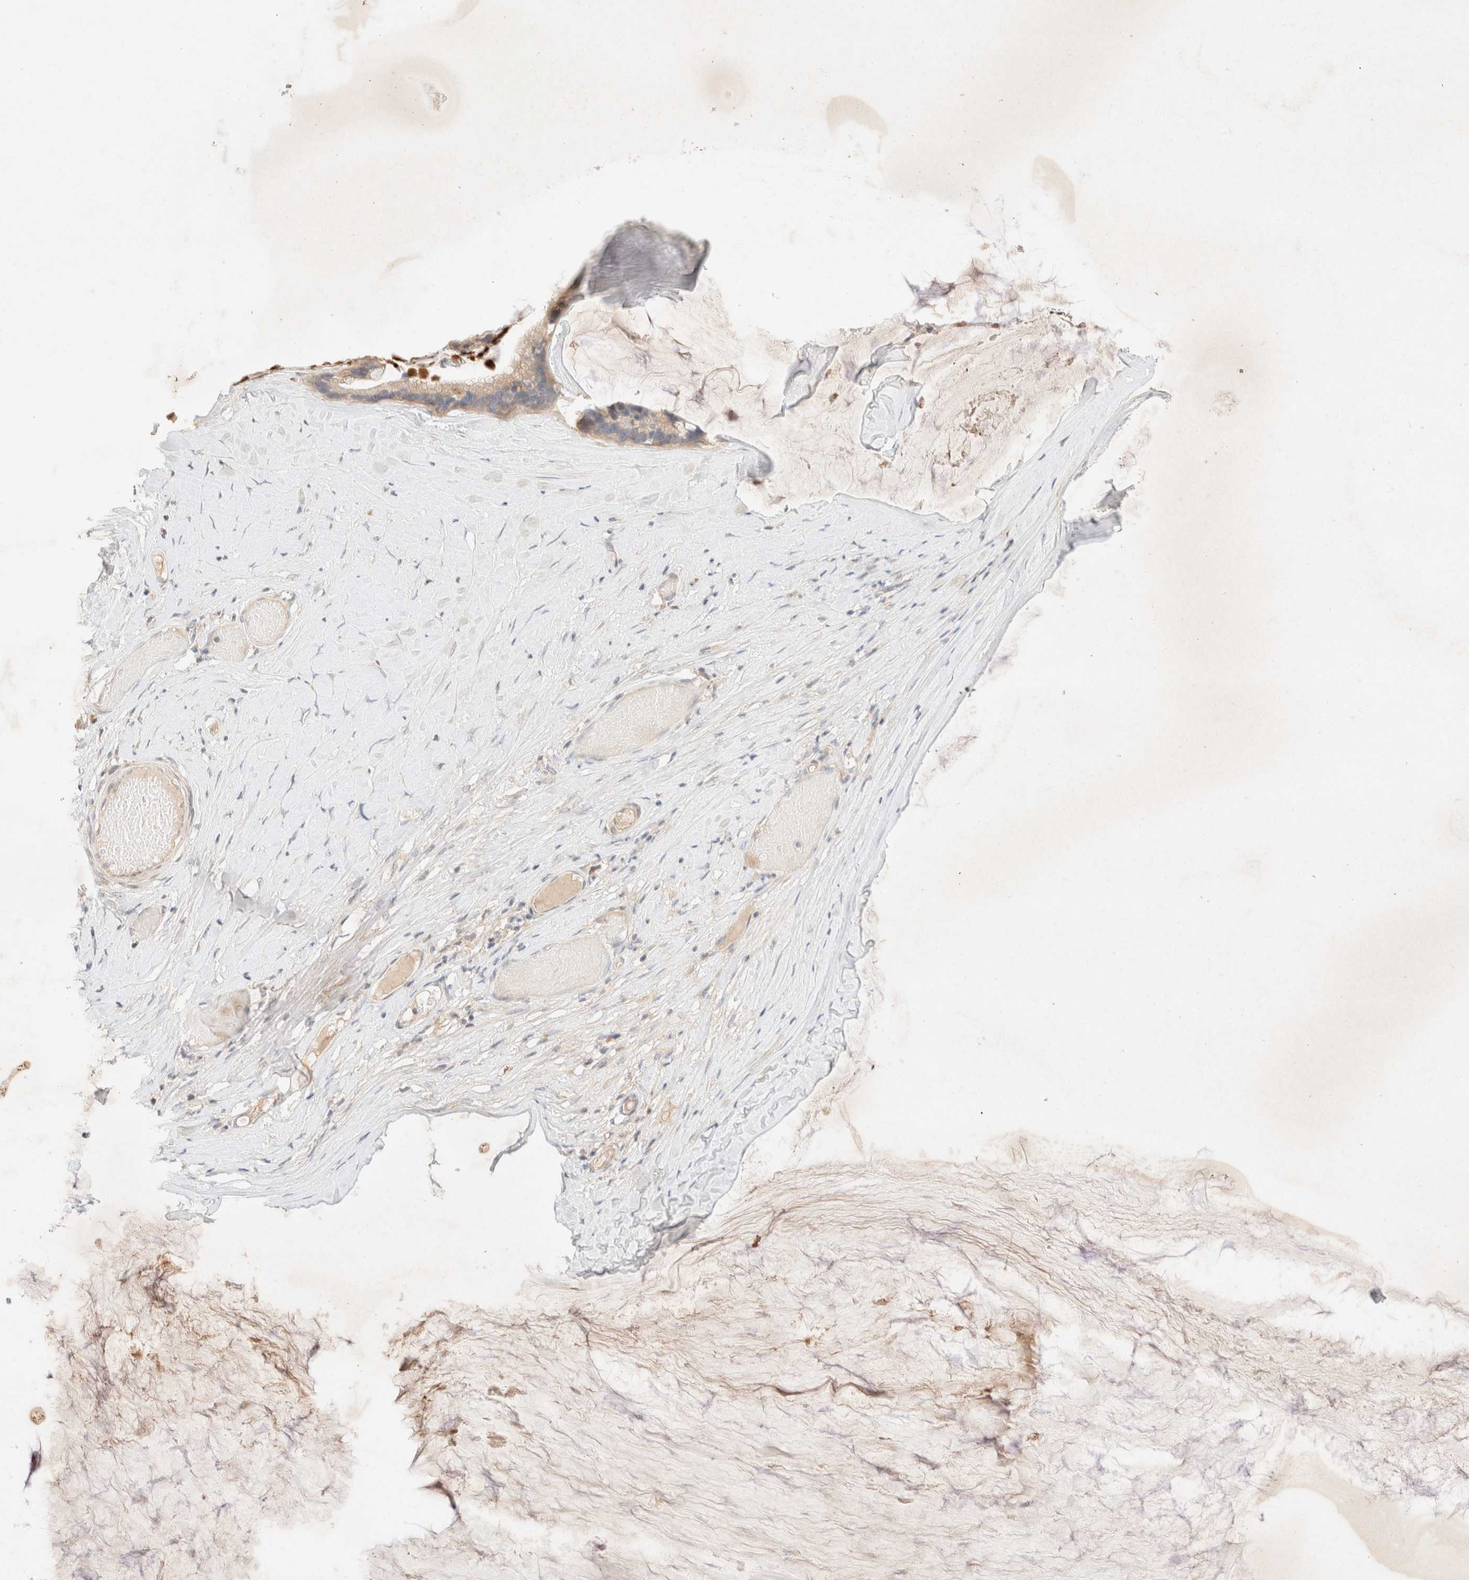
{"staining": {"intensity": "weak", "quantity": "25%-75%", "location": "cytoplasmic/membranous"}, "tissue": "ovarian cancer", "cell_type": "Tumor cells", "image_type": "cancer", "snomed": [{"axis": "morphology", "description": "Cystadenocarcinoma, mucinous, NOS"}, {"axis": "topography", "description": "Ovary"}], "caption": "Immunohistochemical staining of mucinous cystadenocarcinoma (ovarian) reveals low levels of weak cytoplasmic/membranous expression in about 25%-75% of tumor cells. The staining was performed using DAB to visualize the protein expression in brown, while the nuclei were stained in blue with hematoxylin (Magnification: 20x).", "gene": "SNTB1", "patient": {"sex": "female", "age": 39}}